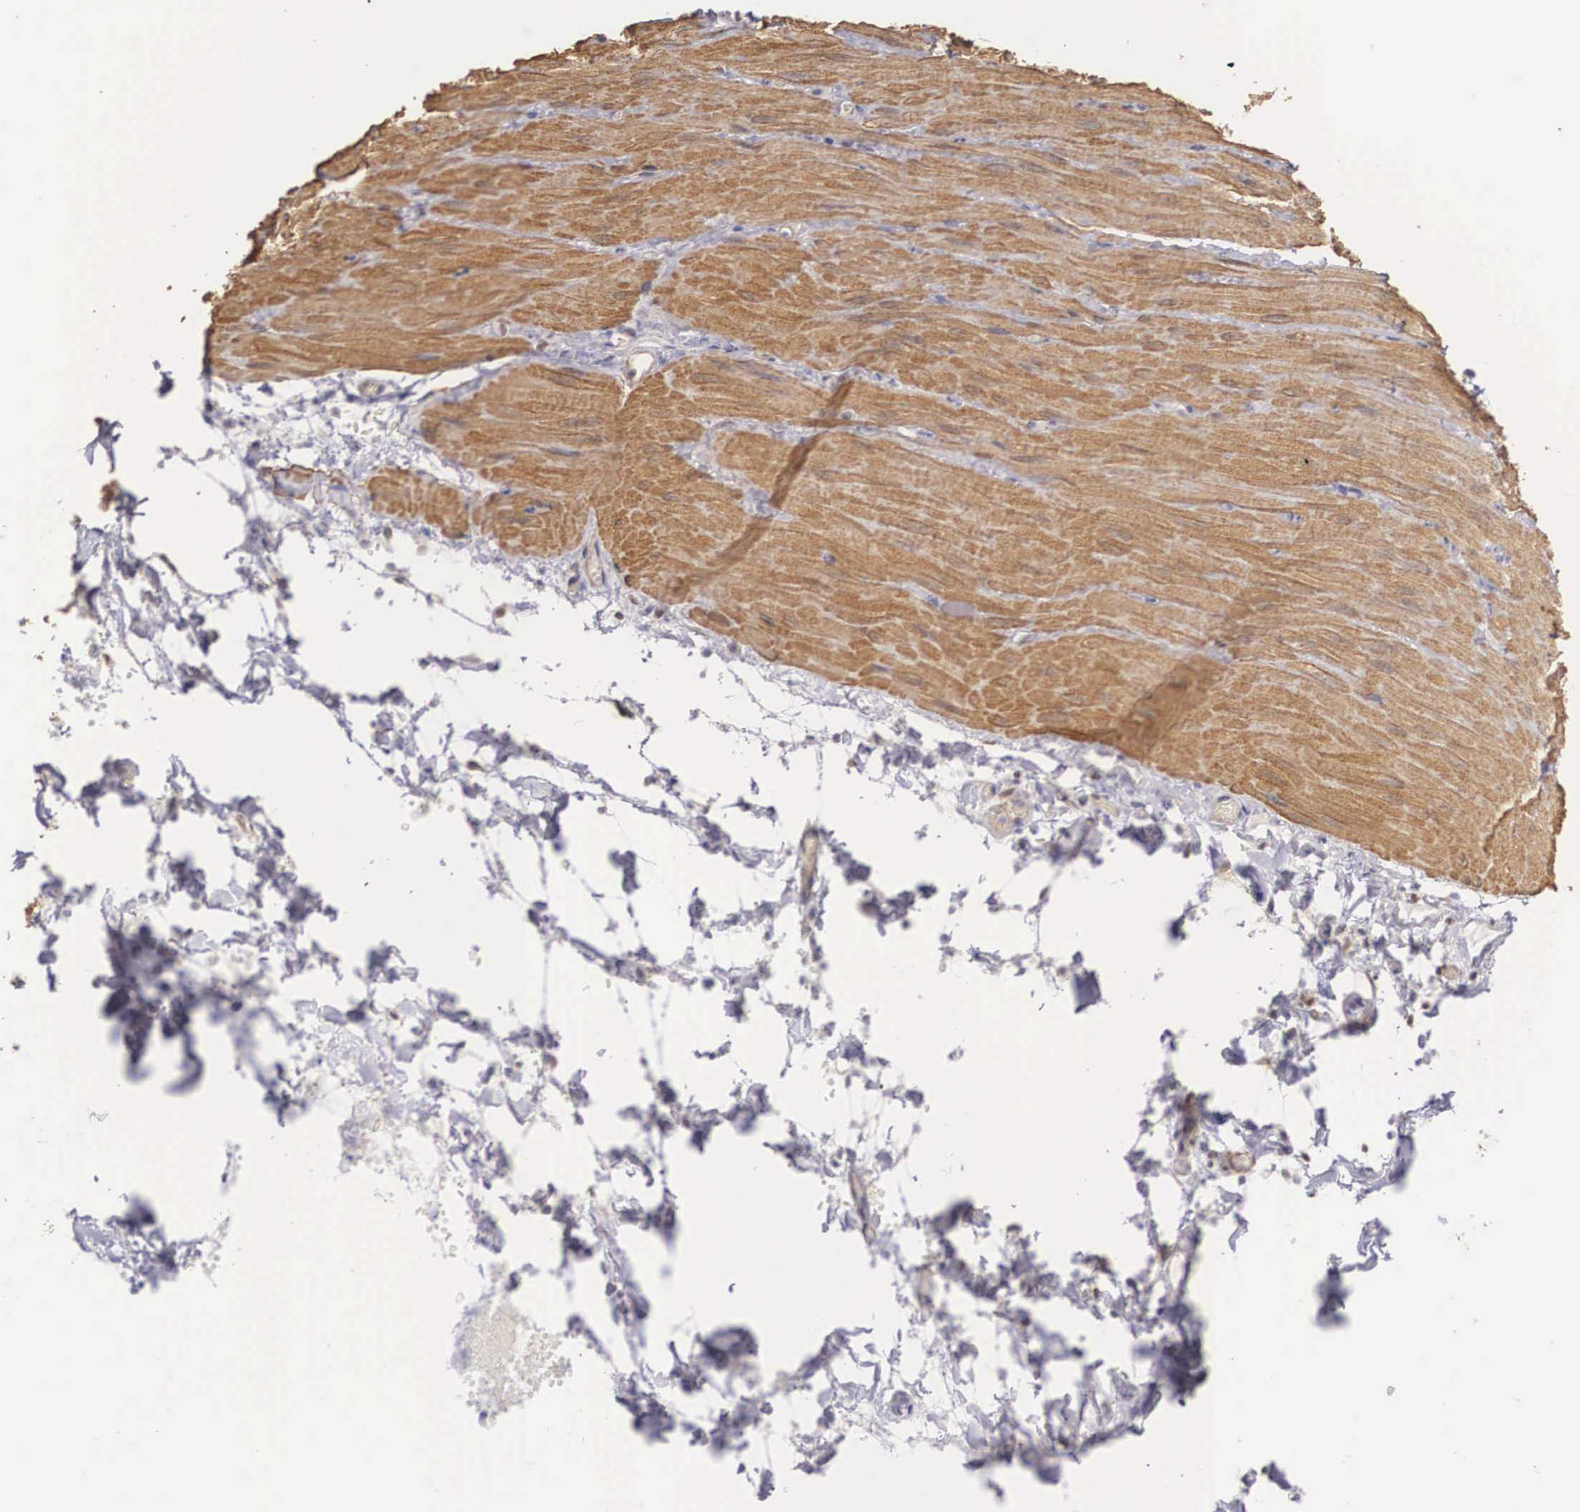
{"staining": {"intensity": "strong", "quantity": ">75%", "location": "cytoplasmic/membranous"}, "tissue": "smooth muscle", "cell_type": "Smooth muscle cells", "image_type": "normal", "snomed": [{"axis": "morphology", "description": "Normal tissue, NOS"}, {"axis": "topography", "description": "Duodenum"}], "caption": "Immunohistochemical staining of benign human smooth muscle reveals high levels of strong cytoplasmic/membranous expression in approximately >75% of smooth muscle cells. Nuclei are stained in blue.", "gene": "ENOX2", "patient": {"sex": "male", "age": 63}}